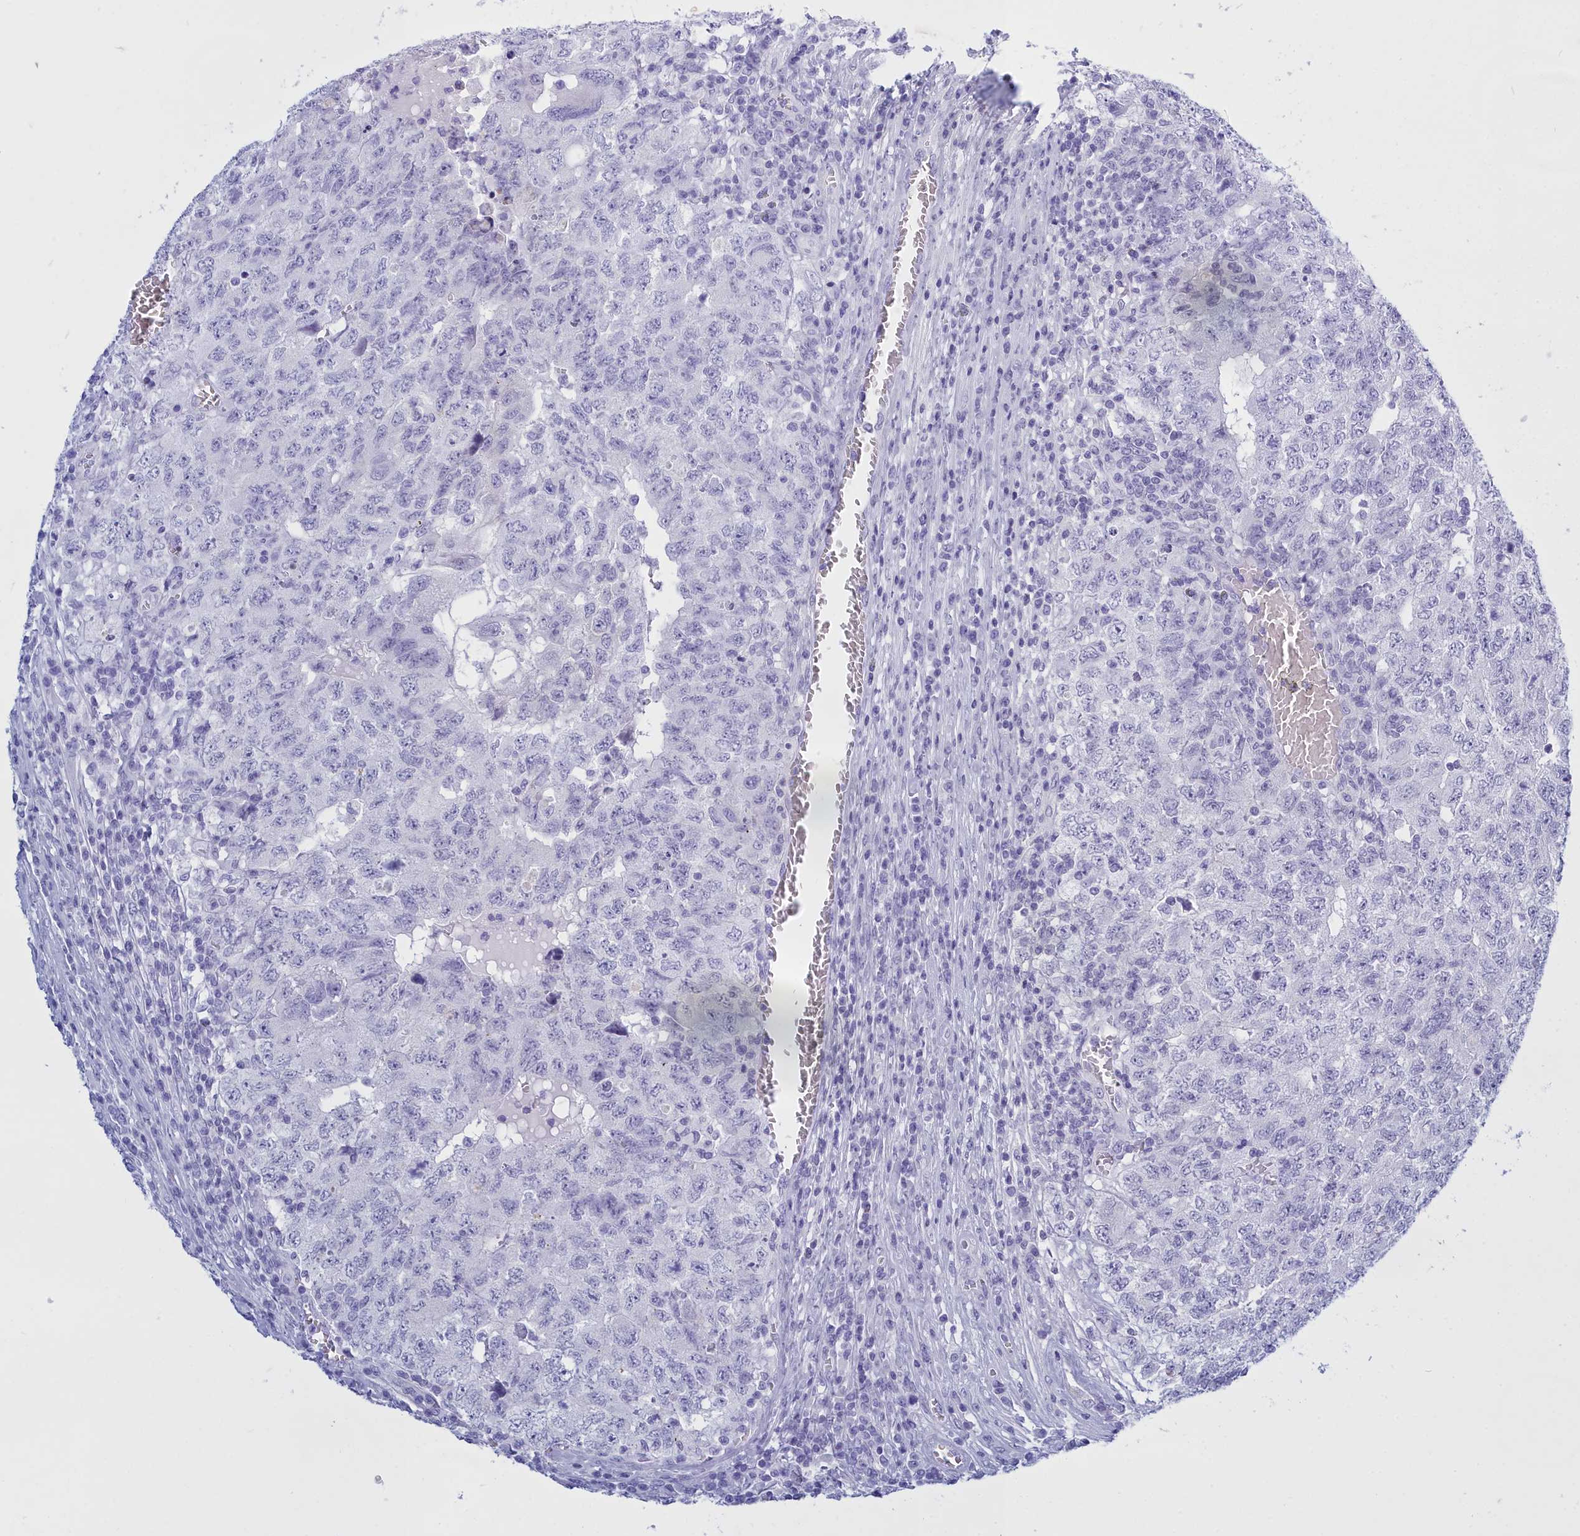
{"staining": {"intensity": "negative", "quantity": "none", "location": "none"}, "tissue": "testis cancer", "cell_type": "Tumor cells", "image_type": "cancer", "snomed": [{"axis": "morphology", "description": "Carcinoma, Embryonal, NOS"}, {"axis": "topography", "description": "Testis"}], "caption": "Immunohistochemistry photomicrograph of neoplastic tissue: human testis cancer (embryonal carcinoma) stained with DAB reveals no significant protein staining in tumor cells.", "gene": "TMEM97", "patient": {"sex": "male", "age": 34}}